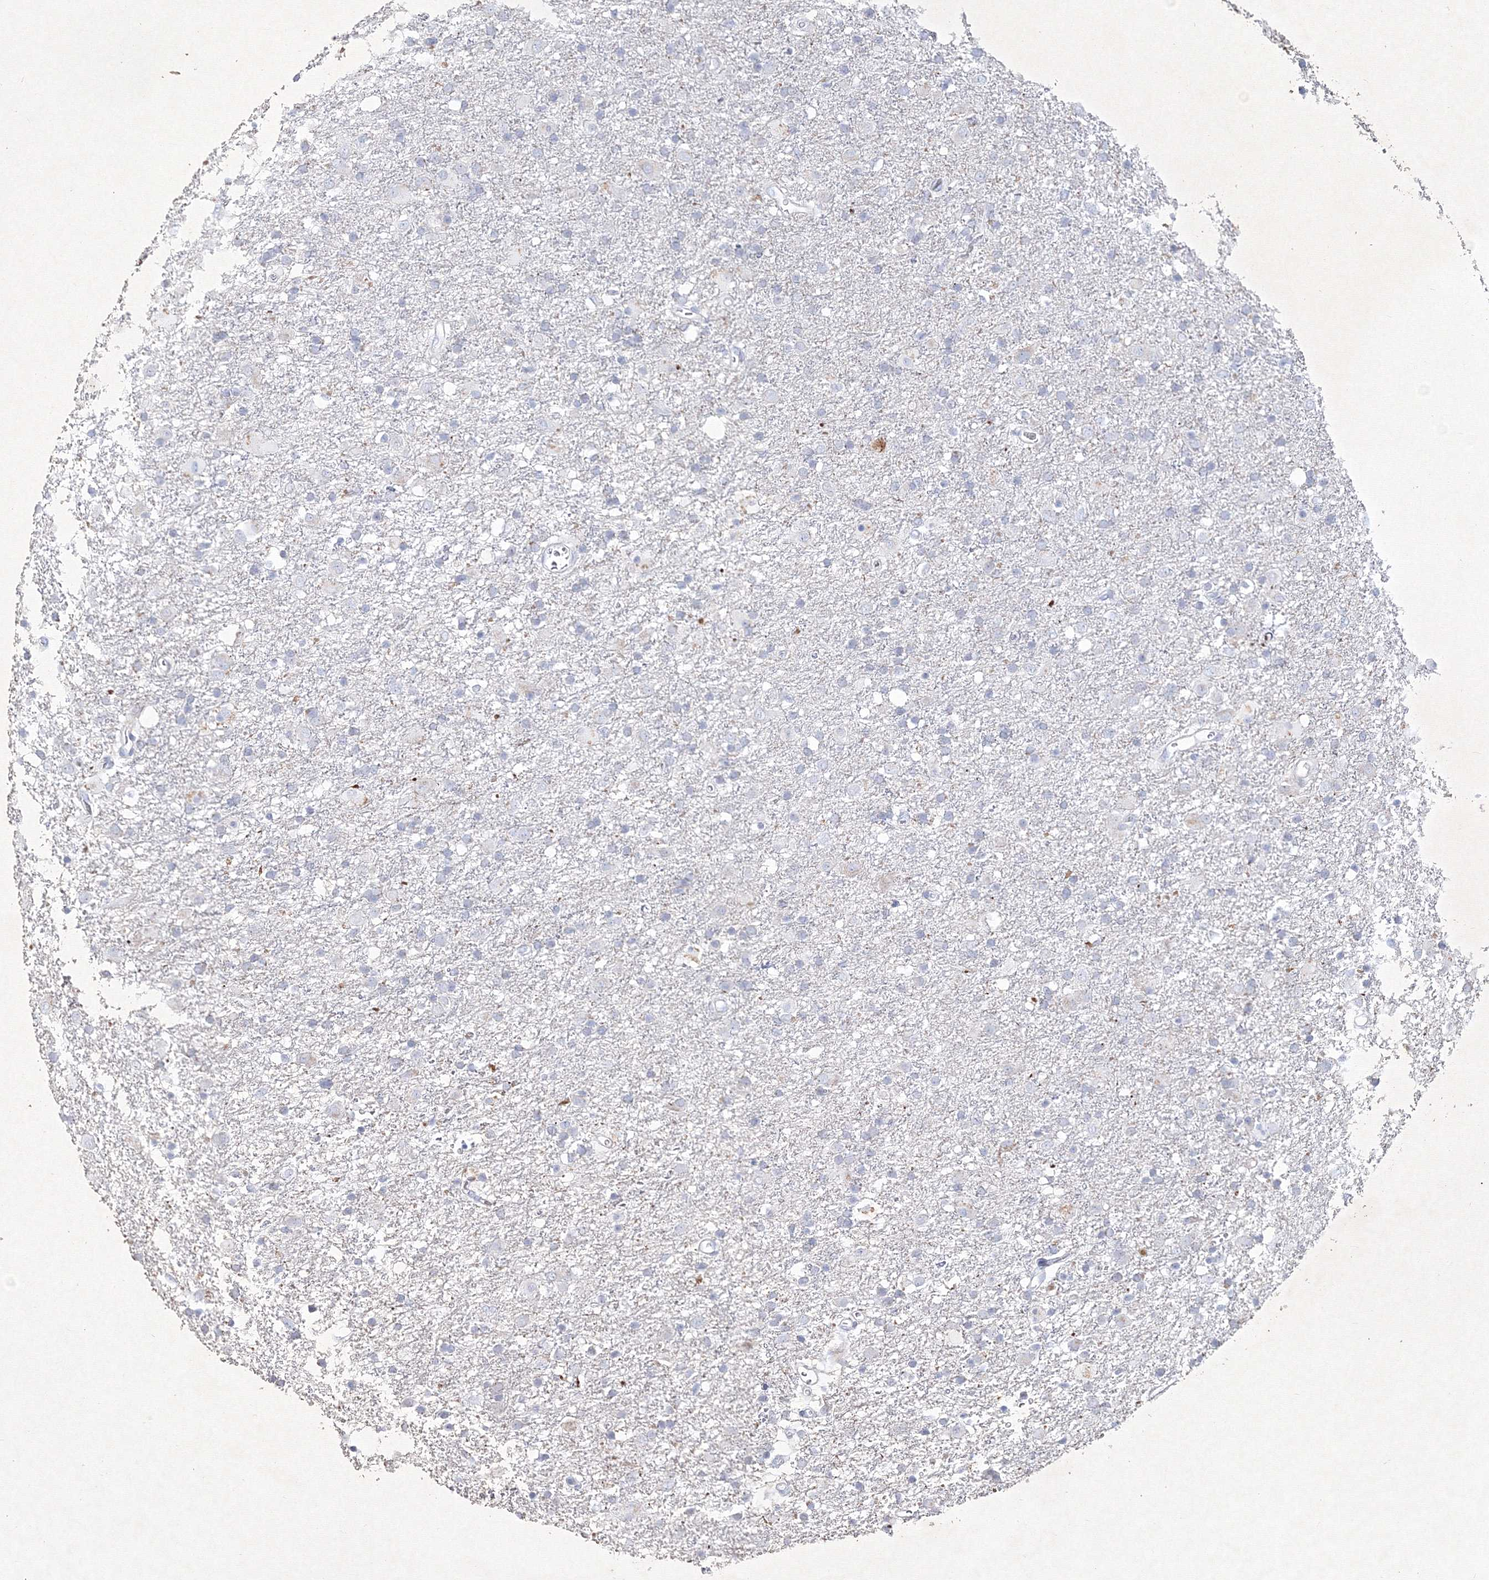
{"staining": {"intensity": "negative", "quantity": "none", "location": "none"}, "tissue": "glioma", "cell_type": "Tumor cells", "image_type": "cancer", "snomed": [{"axis": "morphology", "description": "Glioma, malignant, Low grade"}, {"axis": "topography", "description": "Brain"}], "caption": "An immunohistochemistry image of glioma is shown. There is no staining in tumor cells of glioma.", "gene": "CXXC4", "patient": {"sex": "male", "age": 65}}